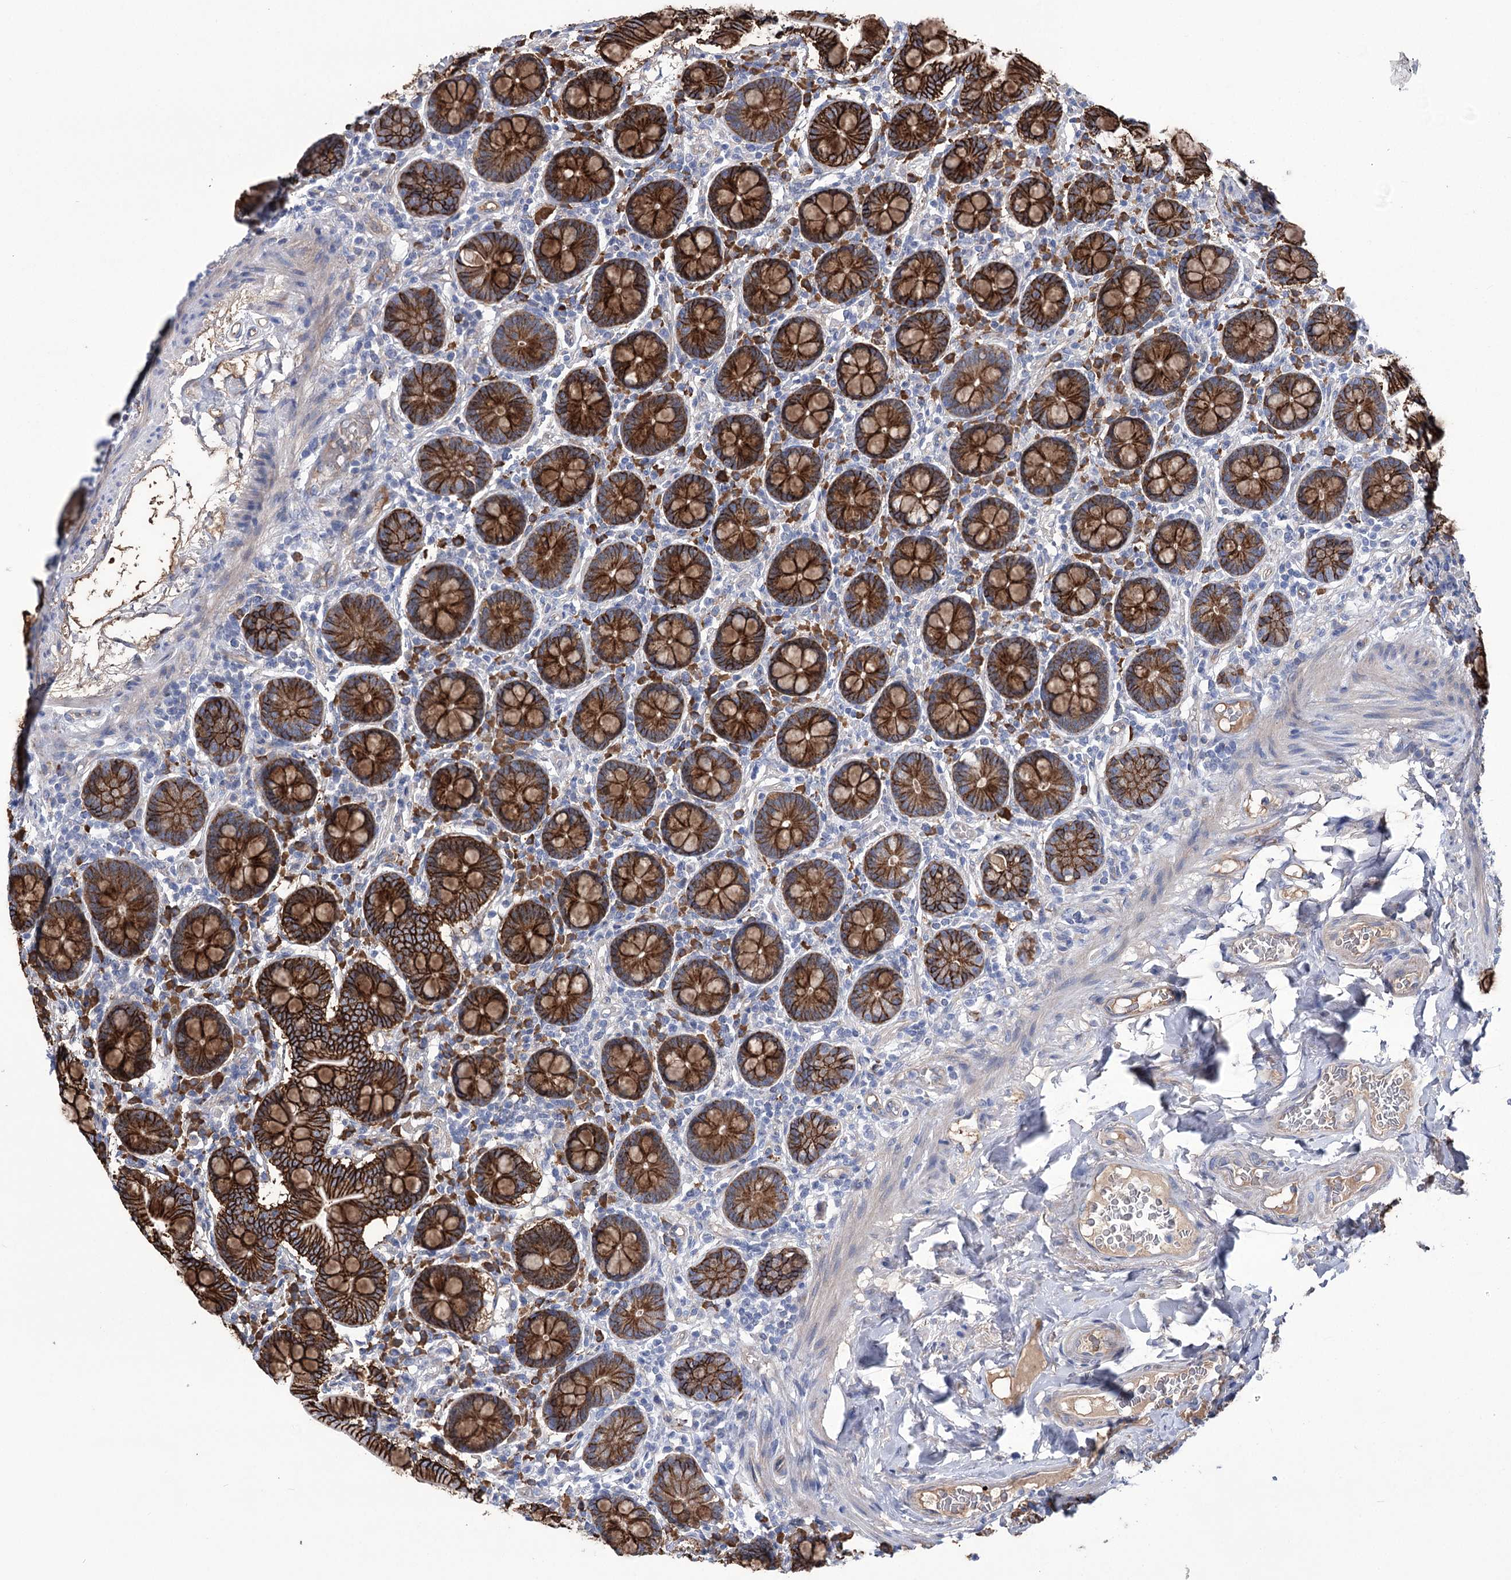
{"staining": {"intensity": "strong", "quantity": ">75%", "location": "cytoplasmic/membranous"}, "tissue": "small intestine", "cell_type": "Glandular cells", "image_type": "normal", "snomed": [{"axis": "morphology", "description": "Normal tissue, NOS"}, {"axis": "topography", "description": "Small intestine"}], "caption": "Brown immunohistochemical staining in normal small intestine reveals strong cytoplasmic/membranous expression in about >75% of glandular cells.", "gene": "CEP164", "patient": {"sex": "female", "age": 64}}